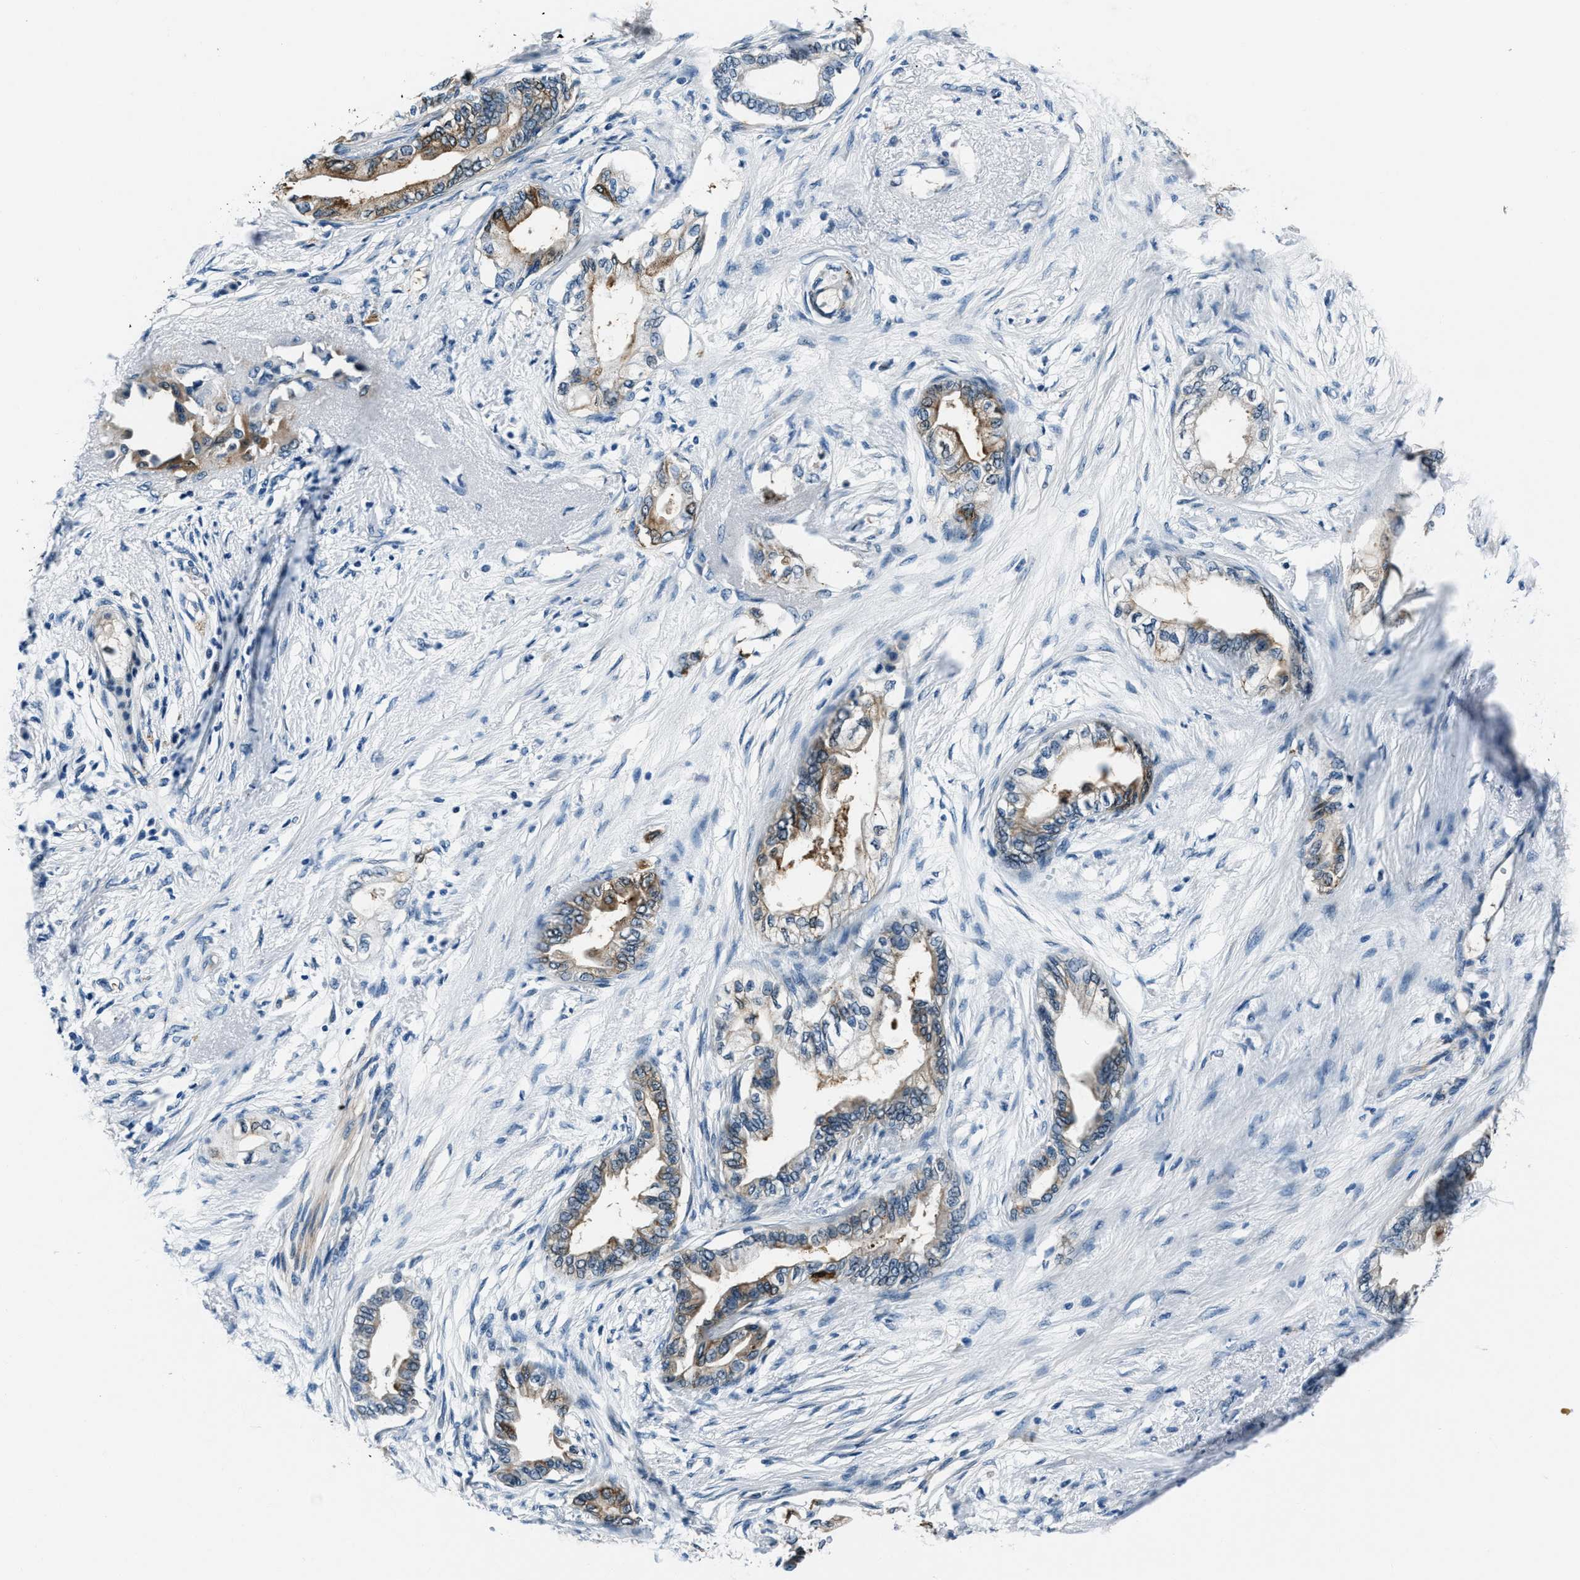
{"staining": {"intensity": "moderate", "quantity": ">75%", "location": "cytoplasmic/membranous"}, "tissue": "pancreatic cancer", "cell_type": "Tumor cells", "image_type": "cancer", "snomed": [{"axis": "morphology", "description": "Normal tissue, NOS"}, {"axis": "morphology", "description": "Adenocarcinoma, NOS"}, {"axis": "topography", "description": "Pancreas"}, {"axis": "topography", "description": "Duodenum"}], "caption": "A brown stain shows moderate cytoplasmic/membranous expression of a protein in human pancreatic adenocarcinoma tumor cells.", "gene": "PTPDC1", "patient": {"sex": "female", "age": 60}}